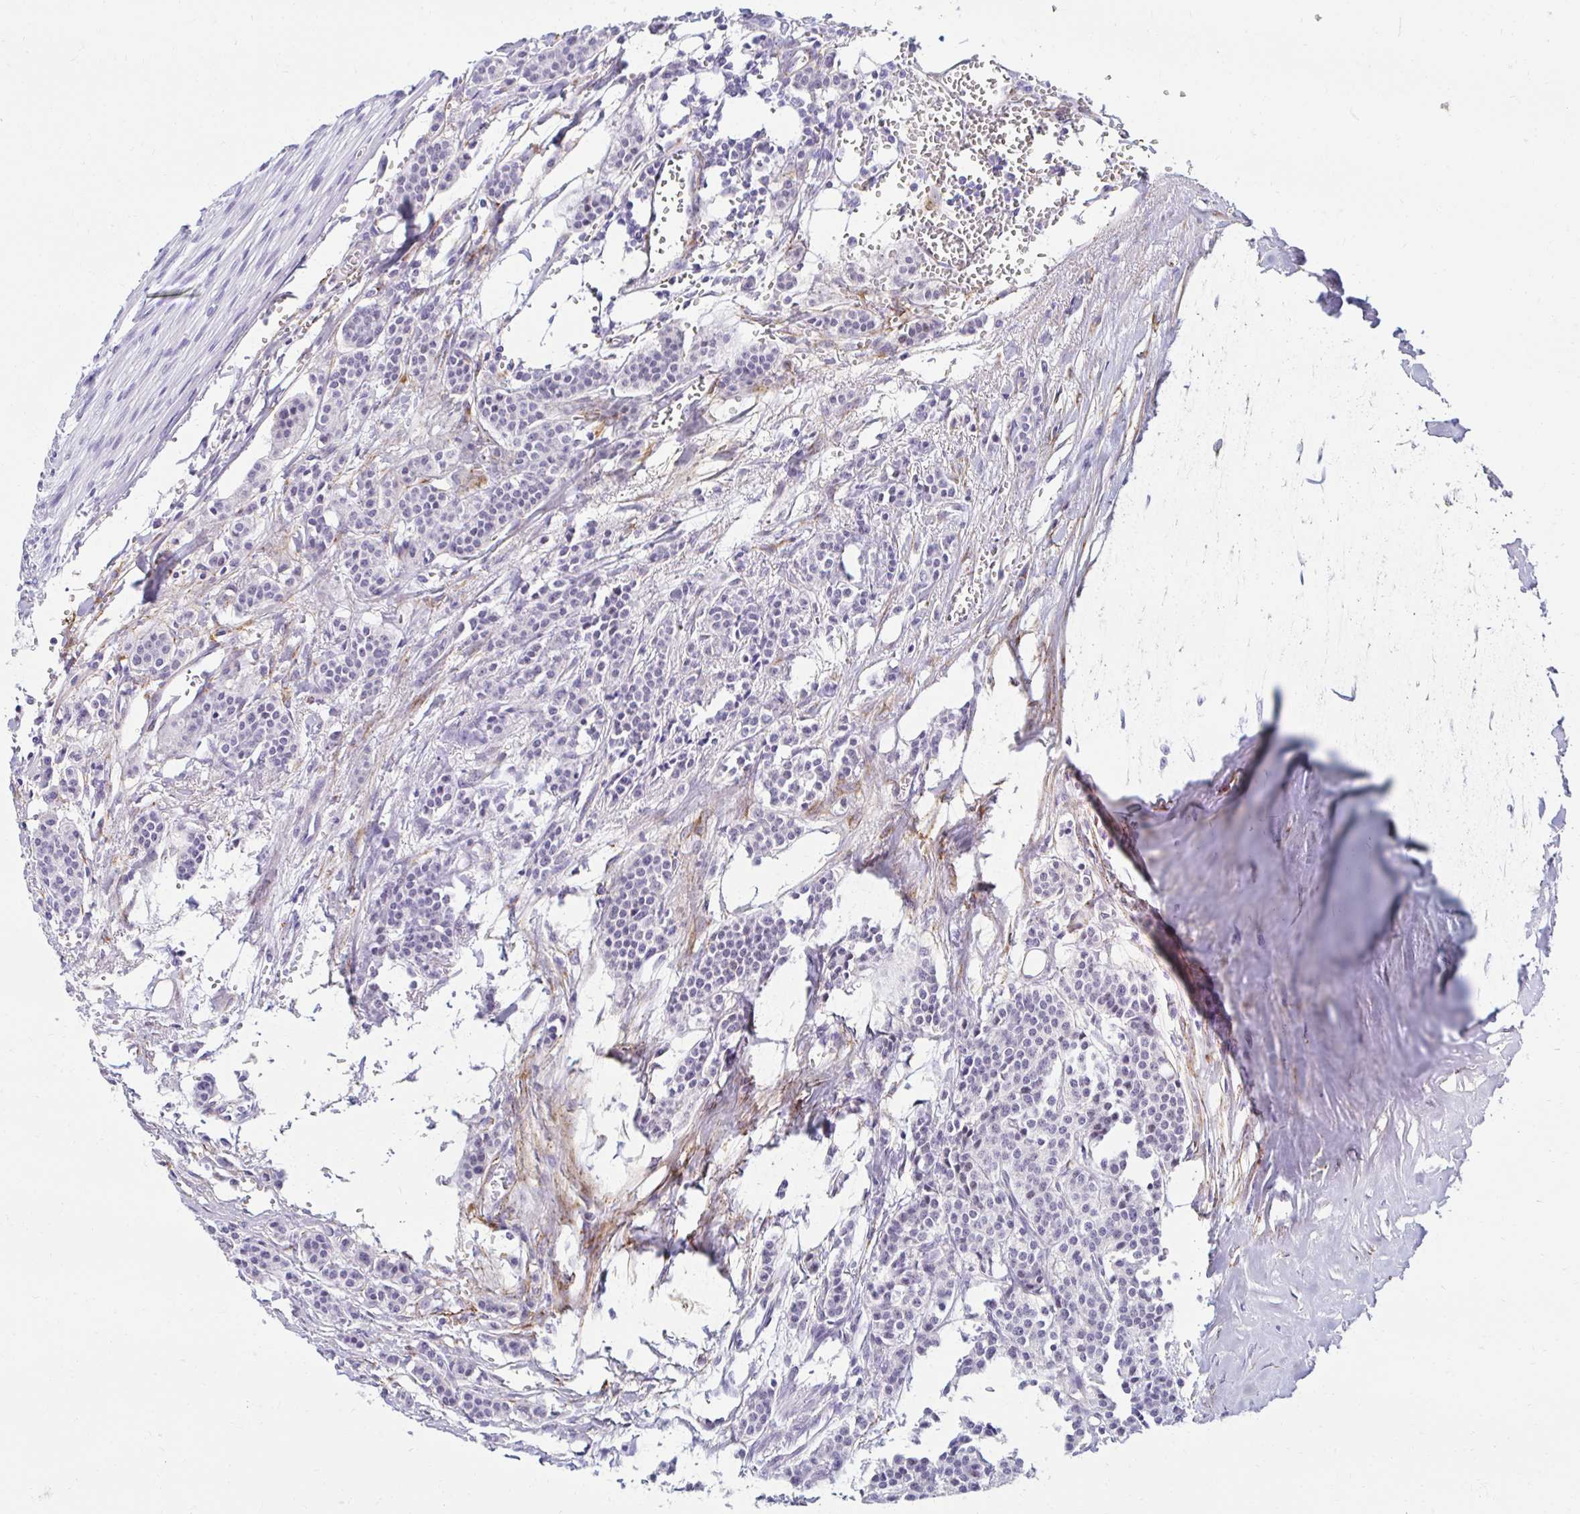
{"staining": {"intensity": "negative", "quantity": "none", "location": "none"}, "tissue": "carcinoid", "cell_type": "Tumor cells", "image_type": "cancer", "snomed": [{"axis": "morphology", "description": "Carcinoid, malignant, NOS"}, {"axis": "topography", "description": "Small intestine"}], "caption": "A high-resolution image shows immunohistochemistry staining of carcinoid, which demonstrates no significant expression in tumor cells.", "gene": "ANKRD62", "patient": {"sex": "male", "age": 63}}